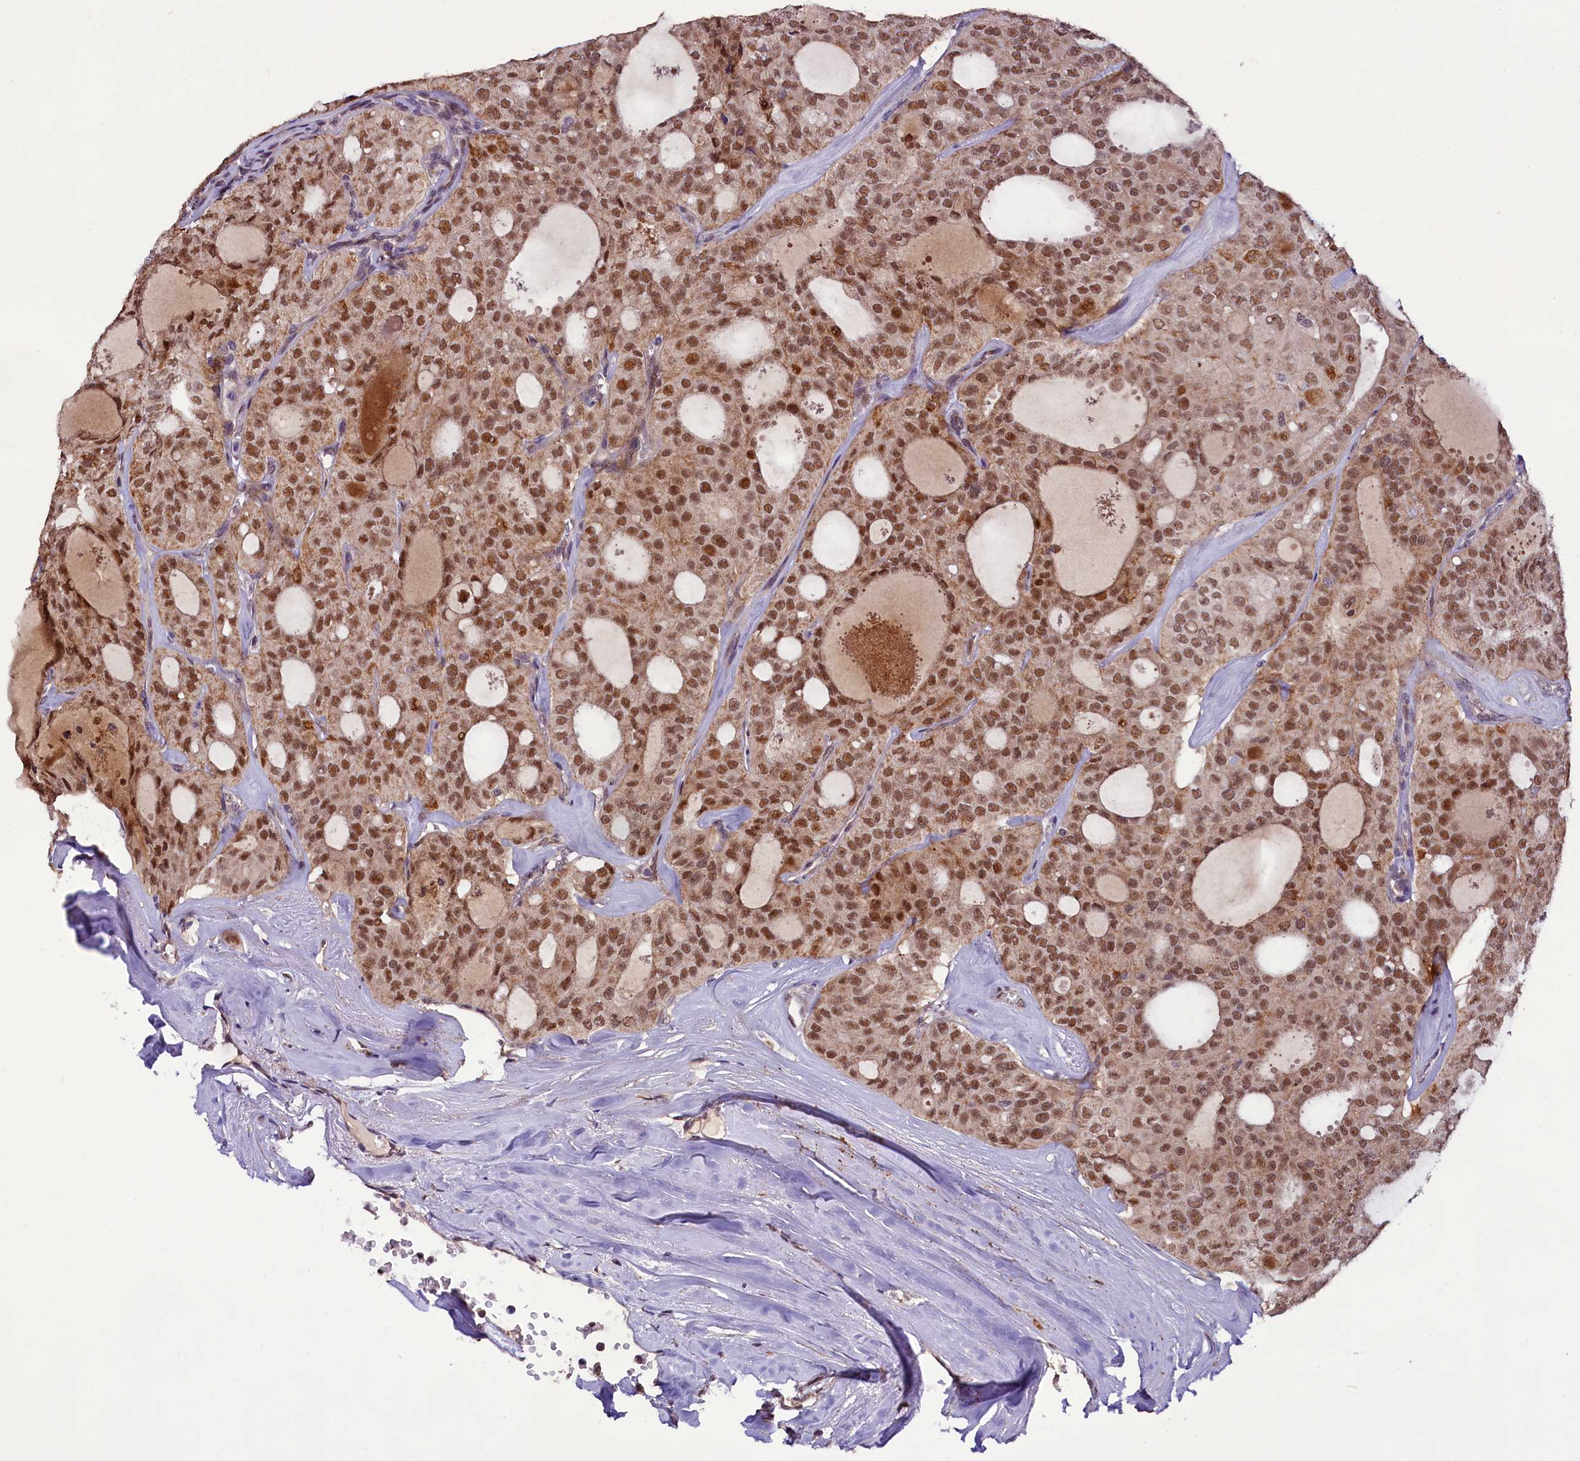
{"staining": {"intensity": "moderate", "quantity": ">75%", "location": "nuclear"}, "tissue": "thyroid cancer", "cell_type": "Tumor cells", "image_type": "cancer", "snomed": [{"axis": "morphology", "description": "Follicular adenoma carcinoma, NOS"}, {"axis": "topography", "description": "Thyroid gland"}], "caption": "Thyroid follicular adenoma carcinoma stained with DAB (3,3'-diaminobenzidine) IHC shows medium levels of moderate nuclear staining in approximately >75% of tumor cells.", "gene": "RPUSD2", "patient": {"sex": "male", "age": 75}}